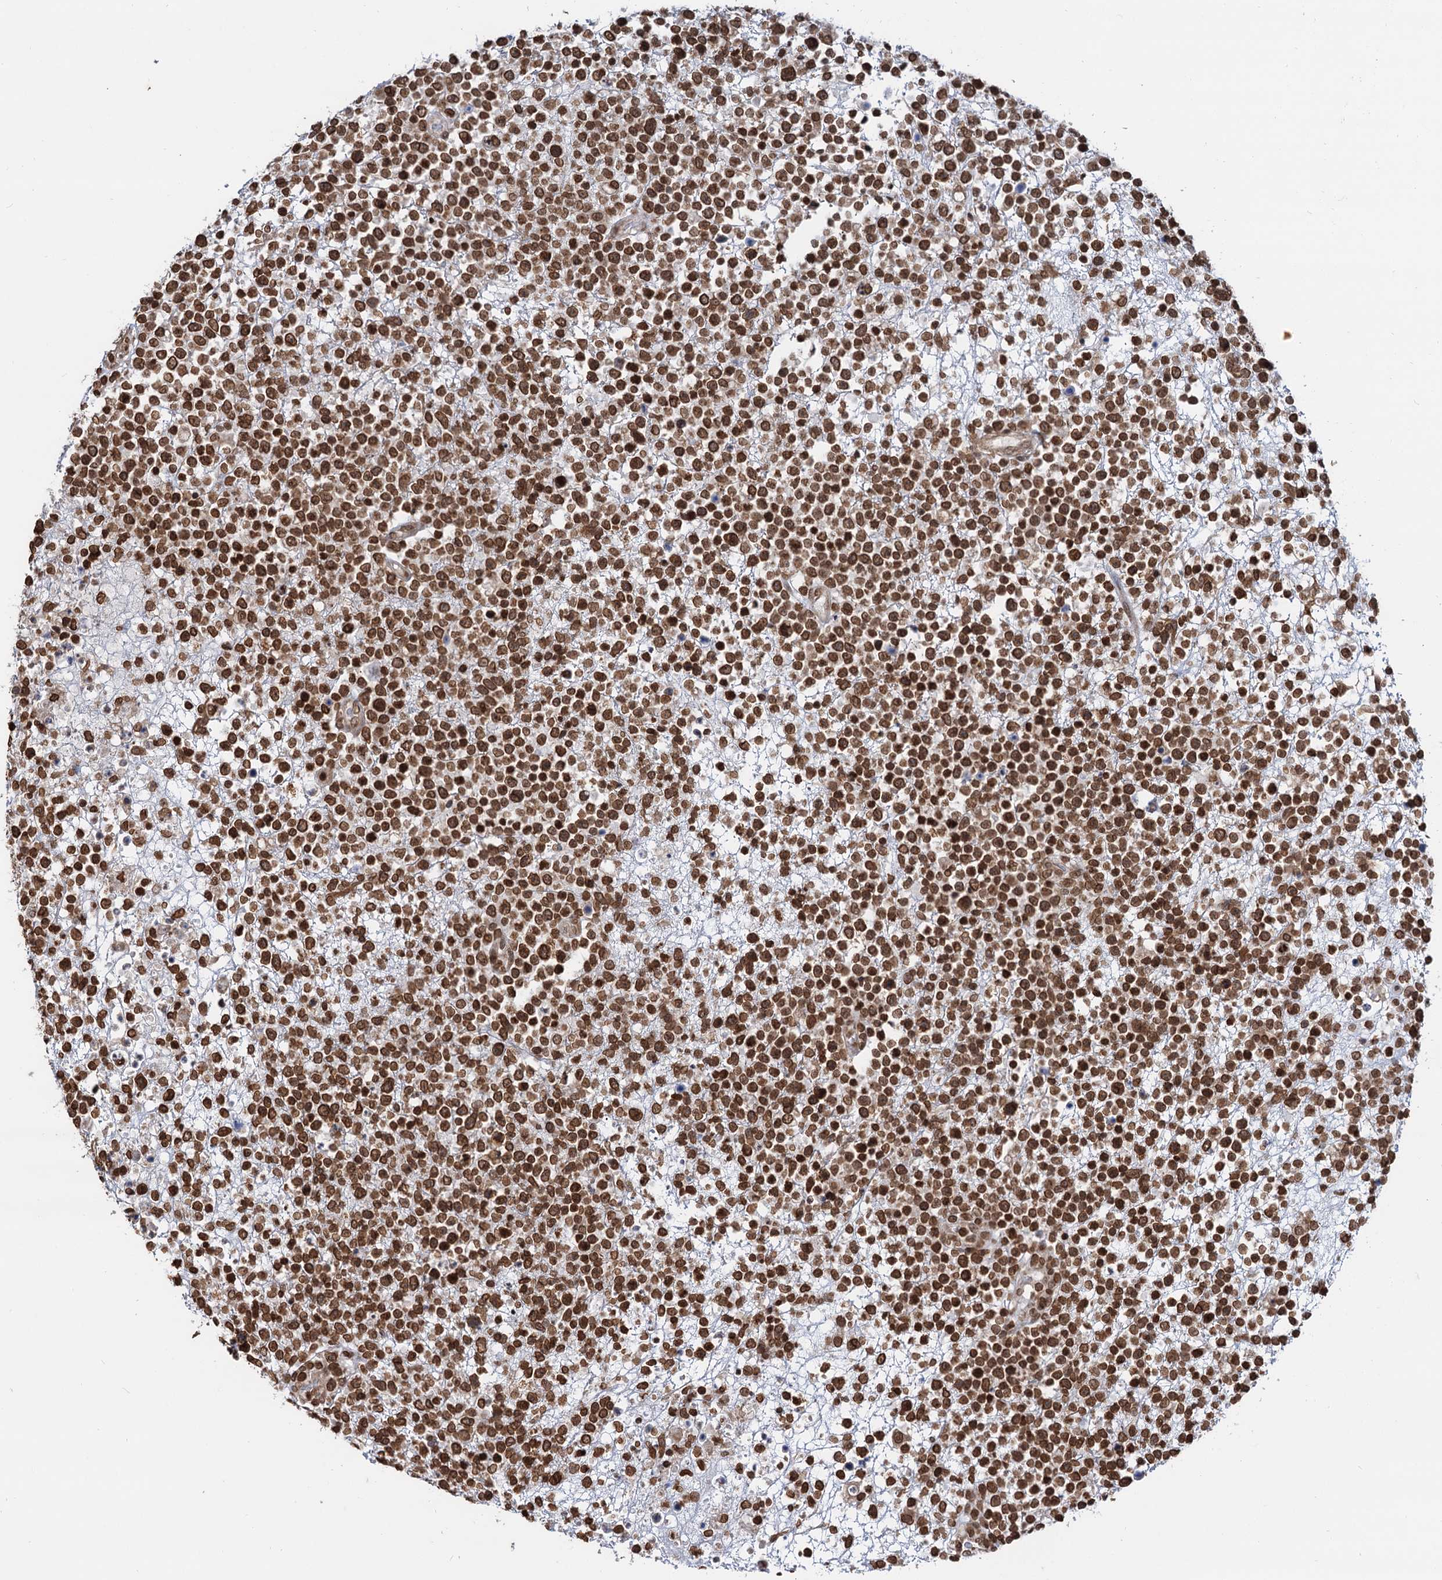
{"staining": {"intensity": "strong", "quantity": ">75%", "location": "nuclear"}, "tissue": "lymphoma", "cell_type": "Tumor cells", "image_type": "cancer", "snomed": [{"axis": "morphology", "description": "Malignant lymphoma, non-Hodgkin's type, High grade"}, {"axis": "topography", "description": "Colon"}], "caption": "A high-resolution photomicrograph shows immunohistochemistry staining of high-grade malignant lymphoma, non-Hodgkin's type, which reveals strong nuclear positivity in about >75% of tumor cells. (DAB IHC with brightfield microscopy, high magnification).", "gene": "ZC3H13", "patient": {"sex": "female", "age": 53}}